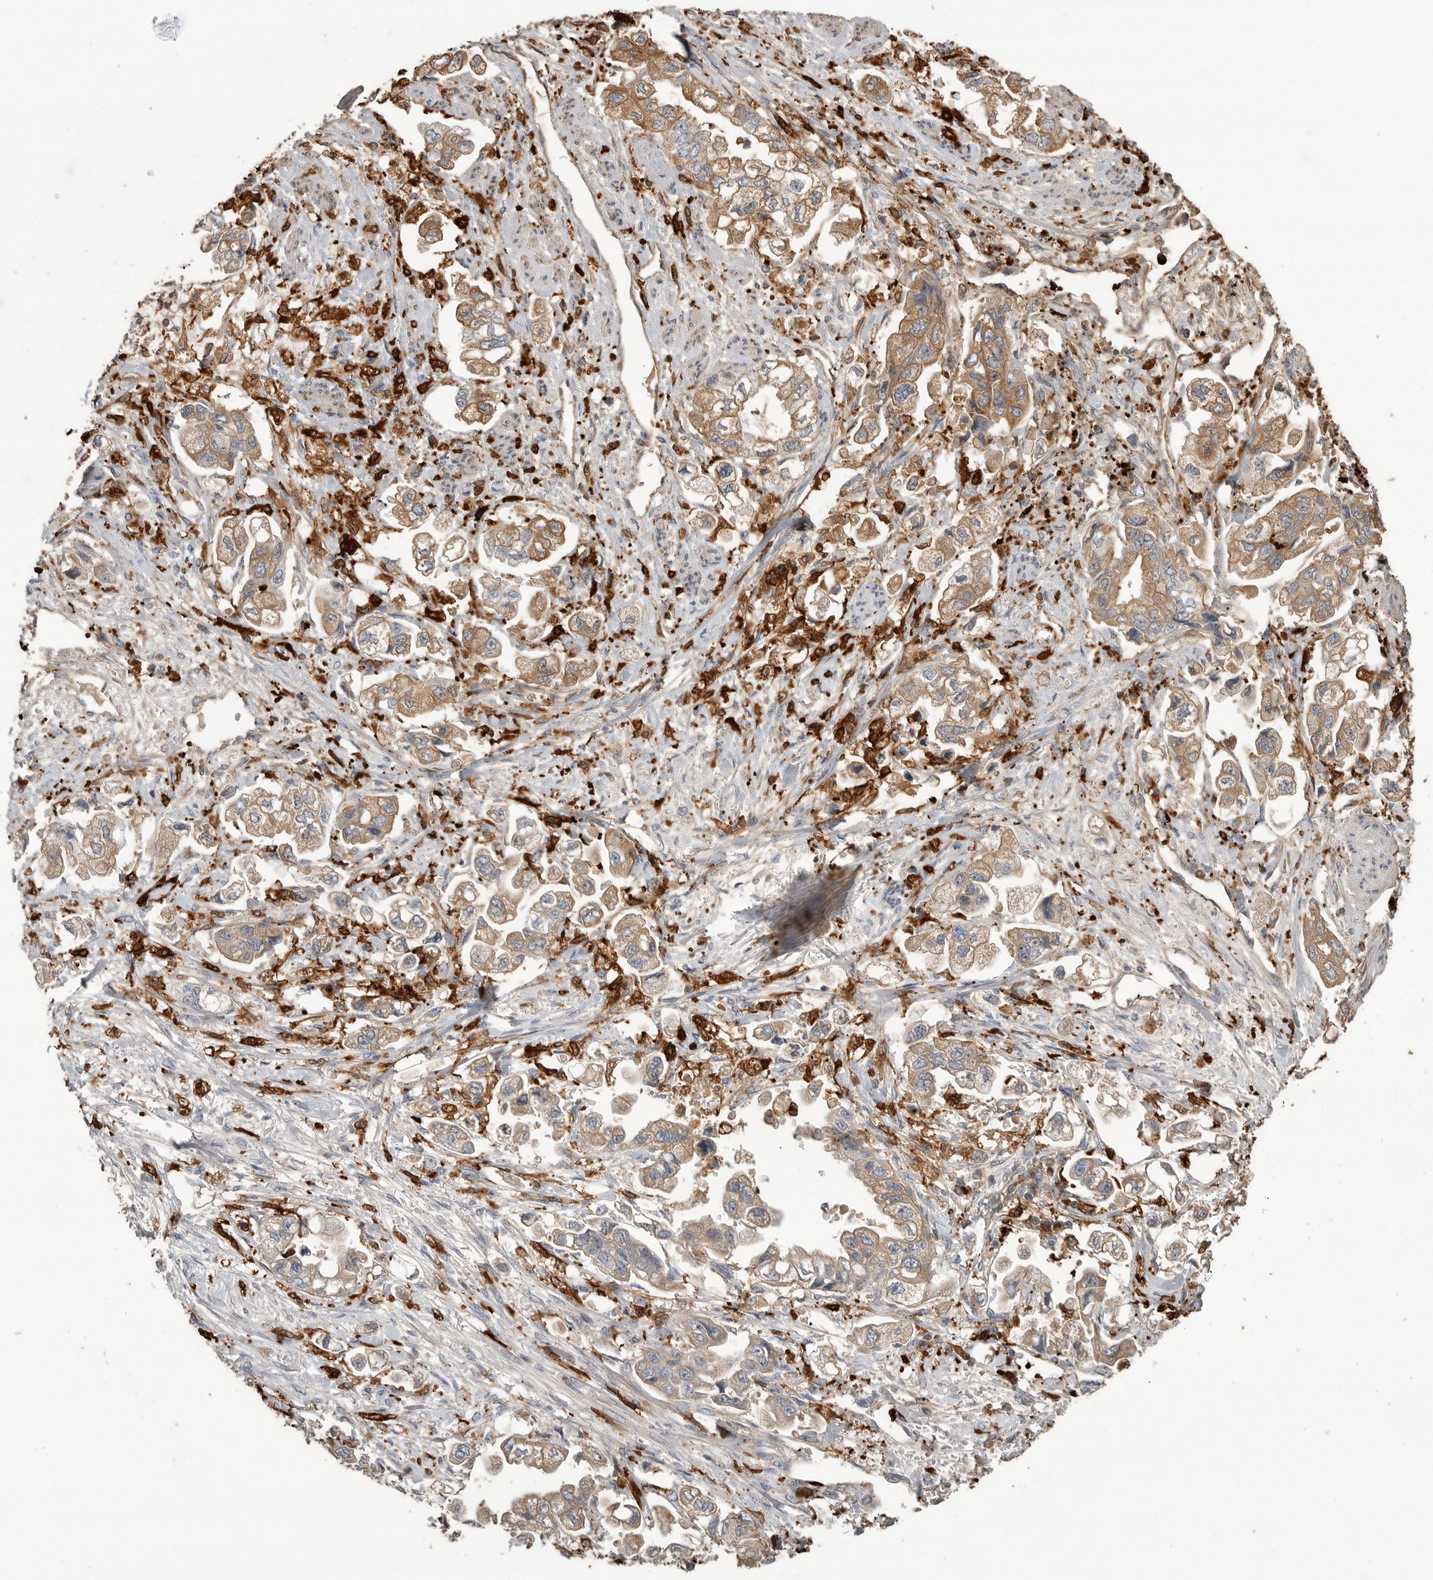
{"staining": {"intensity": "moderate", "quantity": ">75%", "location": "cytoplasmic/membranous"}, "tissue": "stomach cancer", "cell_type": "Tumor cells", "image_type": "cancer", "snomed": [{"axis": "morphology", "description": "Adenocarcinoma, NOS"}, {"axis": "topography", "description": "Stomach"}], "caption": "DAB immunohistochemical staining of human adenocarcinoma (stomach) reveals moderate cytoplasmic/membranous protein staining in about >75% of tumor cells.", "gene": "CMTM6", "patient": {"sex": "male", "age": 62}}